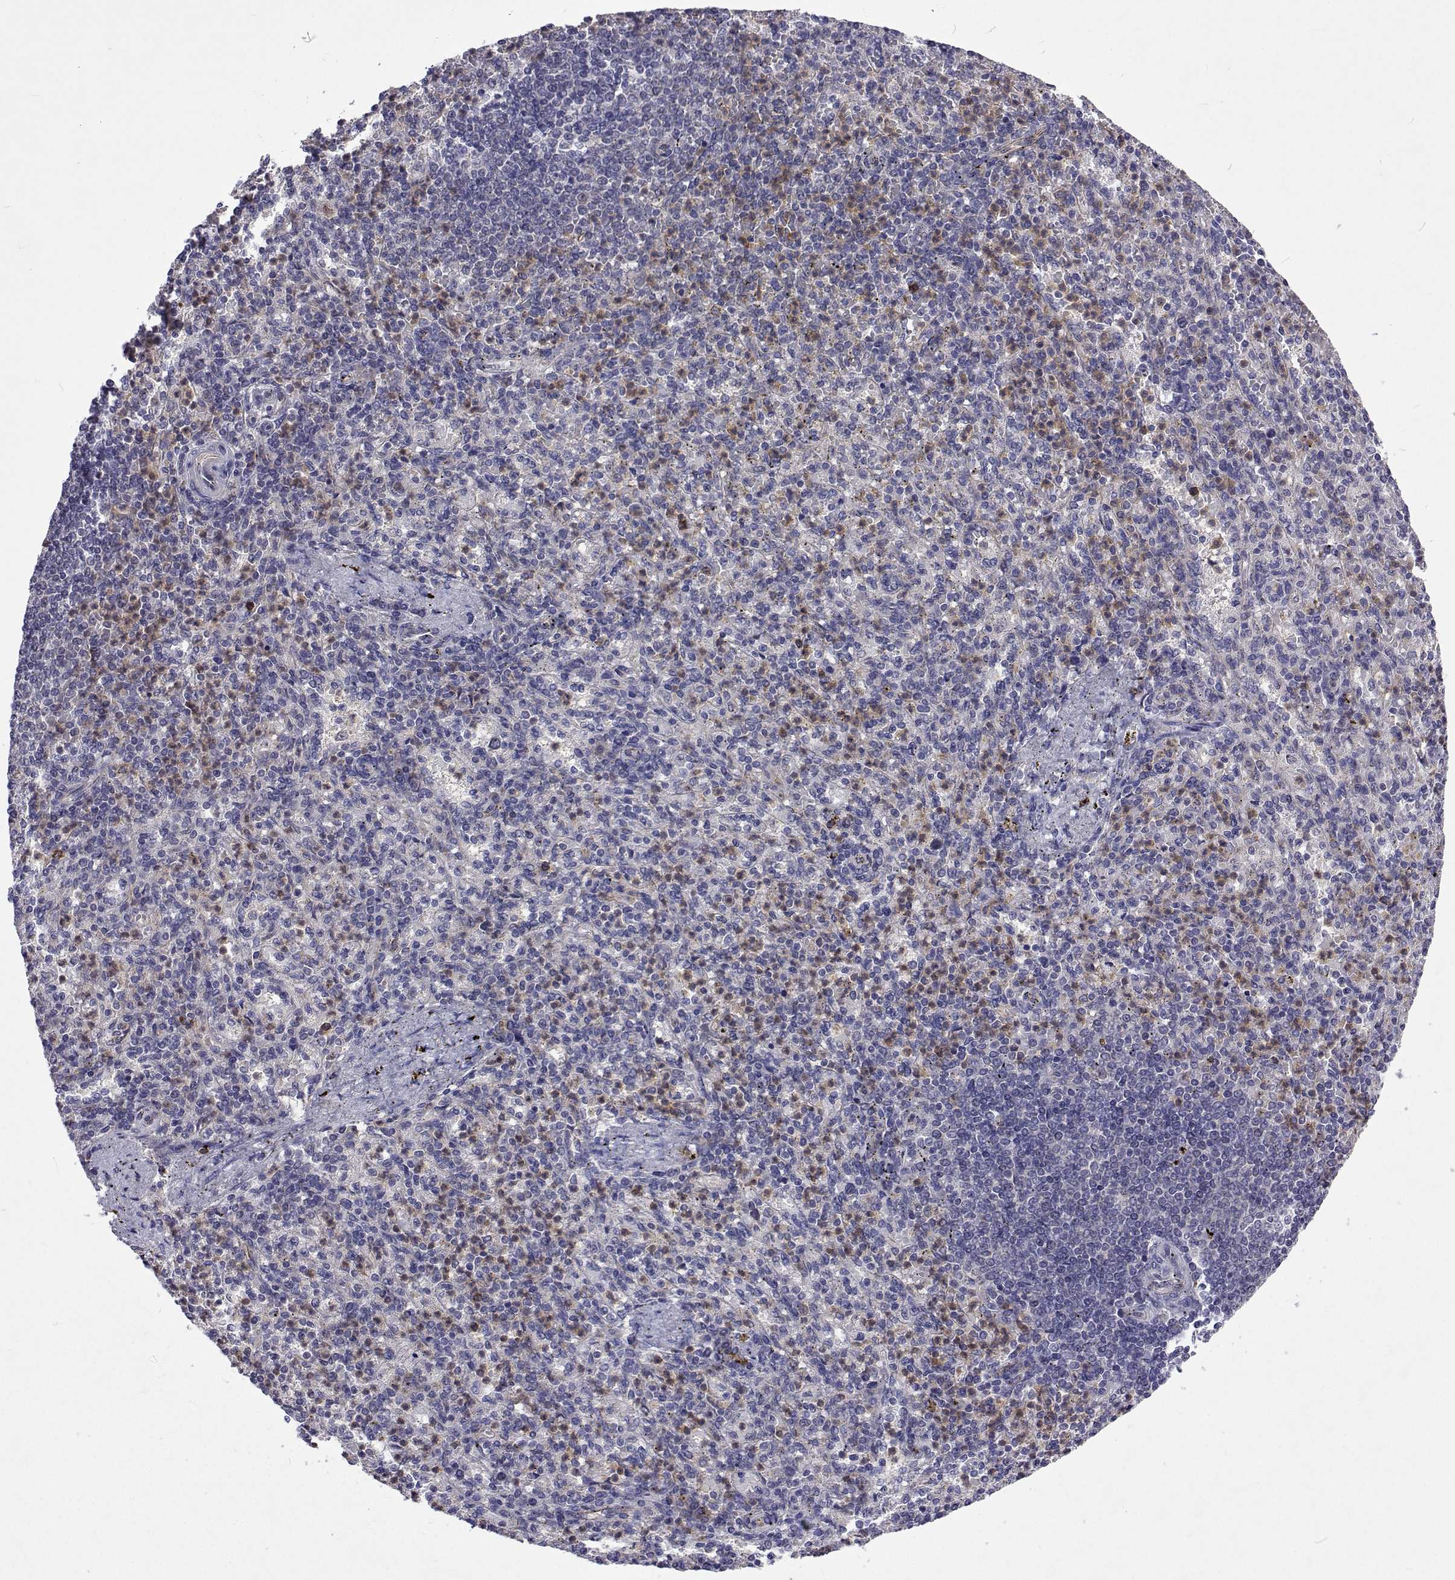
{"staining": {"intensity": "strong", "quantity": "<25%", "location": "cytoplasmic/membranous"}, "tissue": "spleen", "cell_type": "Cells in red pulp", "image_type": "normal", "snomed": [{"axis": "morphology", "description": "Normal tissue, NOS"}, {"axis": "topography", "description": "Spleen"}], "caption": "High-power microscopy captured an immunohistochemistry histopathology image of benign spleen, revealing strong cytoplasmic/membranous expression in about <25% of cells in red pulp.", "gene": "DHTKD1", "patient": {"sex": "female", "age": 74}}